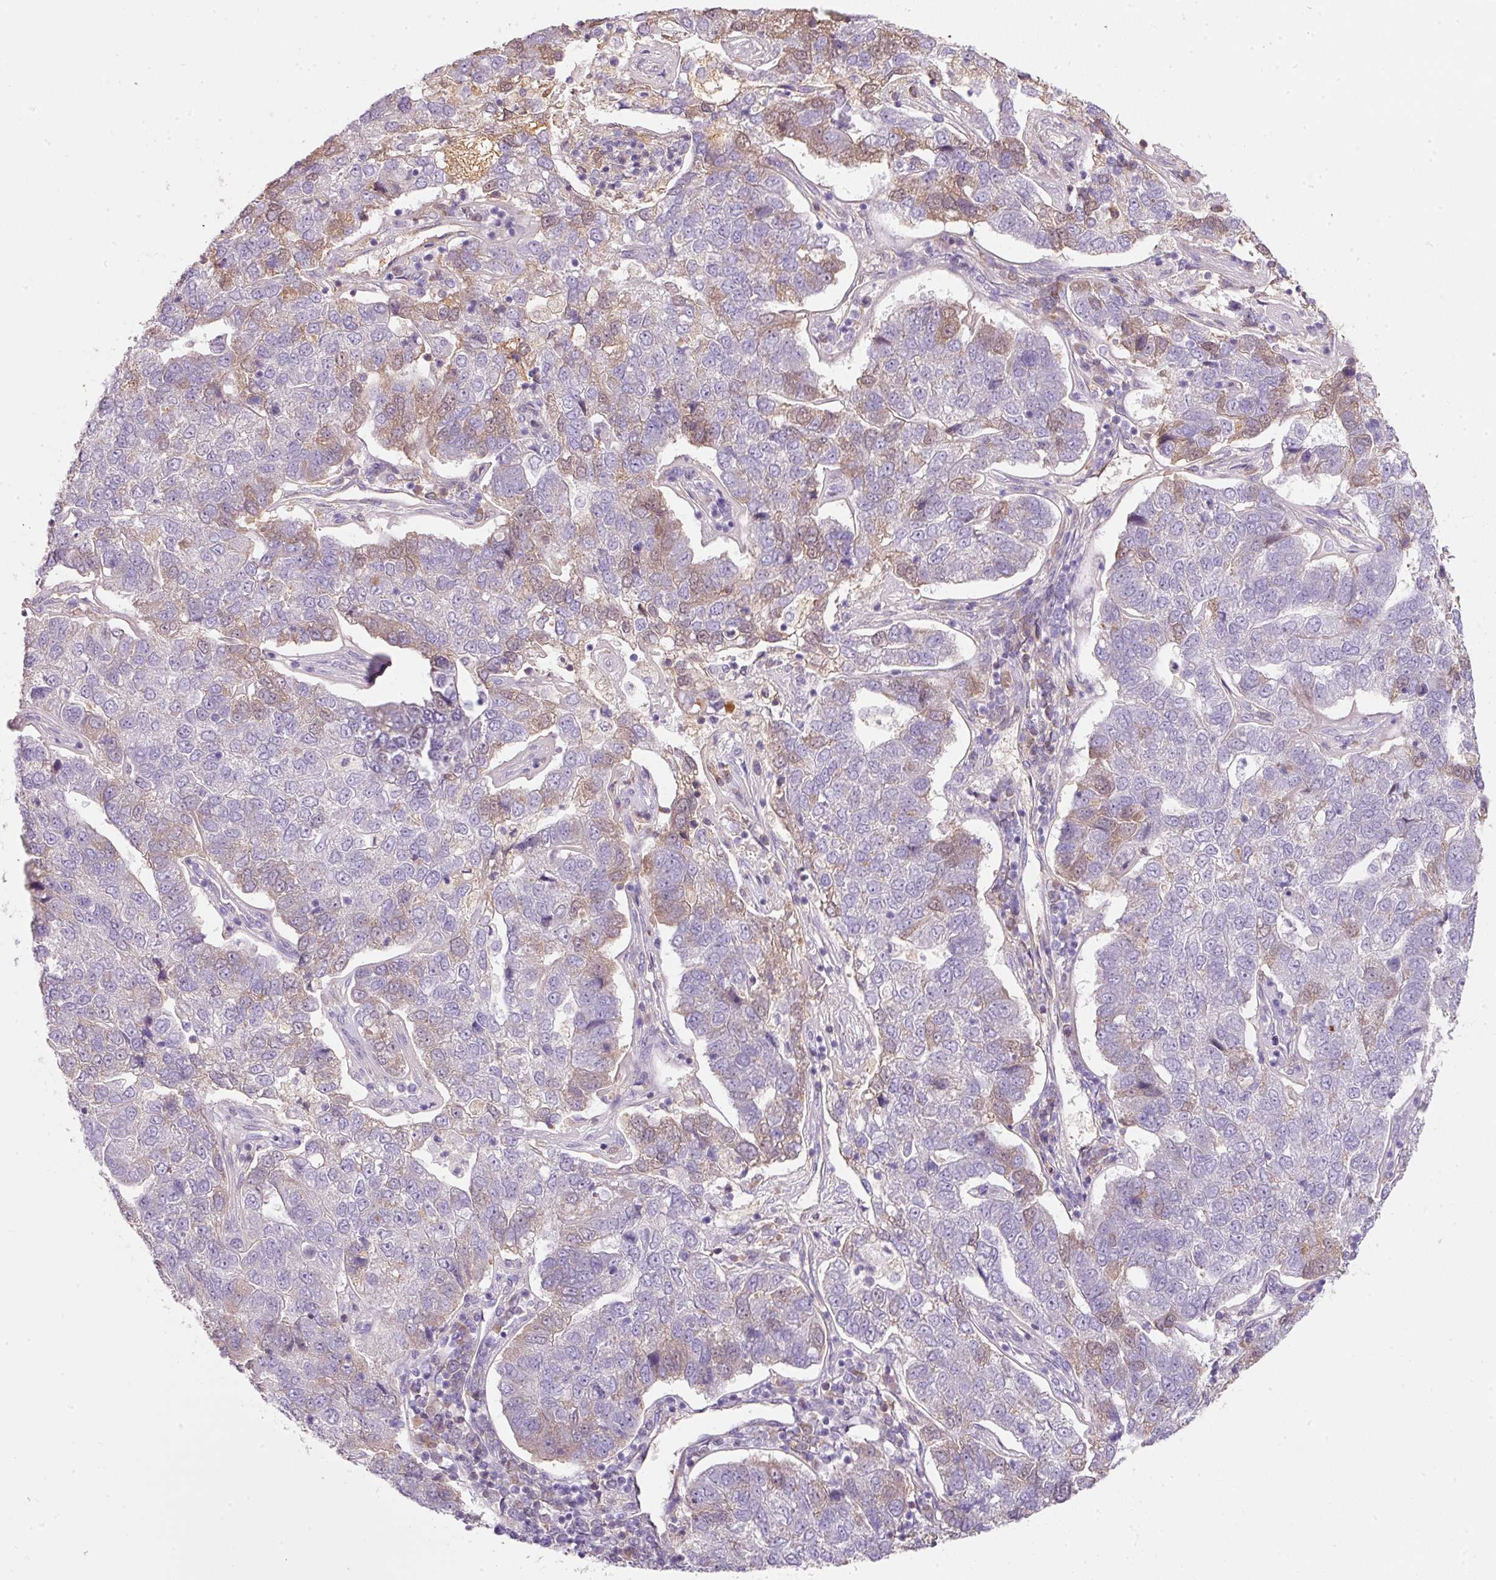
{"staining": {"intensity": "moderate", "quantity": "<25%", "location": "cytoplasmic/membranous"}, "tissue": "pancreatic cancer", "cell_type": "Tumor cells", "image_type": "cancer", "snomed": [{"axis": "morphology", "description": "Adenocarcinoma, NOS"}, {"axis": "topography", "description": "Pancreas"}], "caption": "High-magnification brightfield microscopy of pancreatic adenocarcinoma stained with DAB (3,3'-diaminobenzidine) (brown) and counterstained with hematoxylin (blue). tumor cells exhibit moderate cytoplasmic/membranous staining is appreciated in about<25% of cells. (IHC, brightfield microscopy, high magnification).", "gene": "TMEM37", "patient": {"sex": "female", "age": 61}}